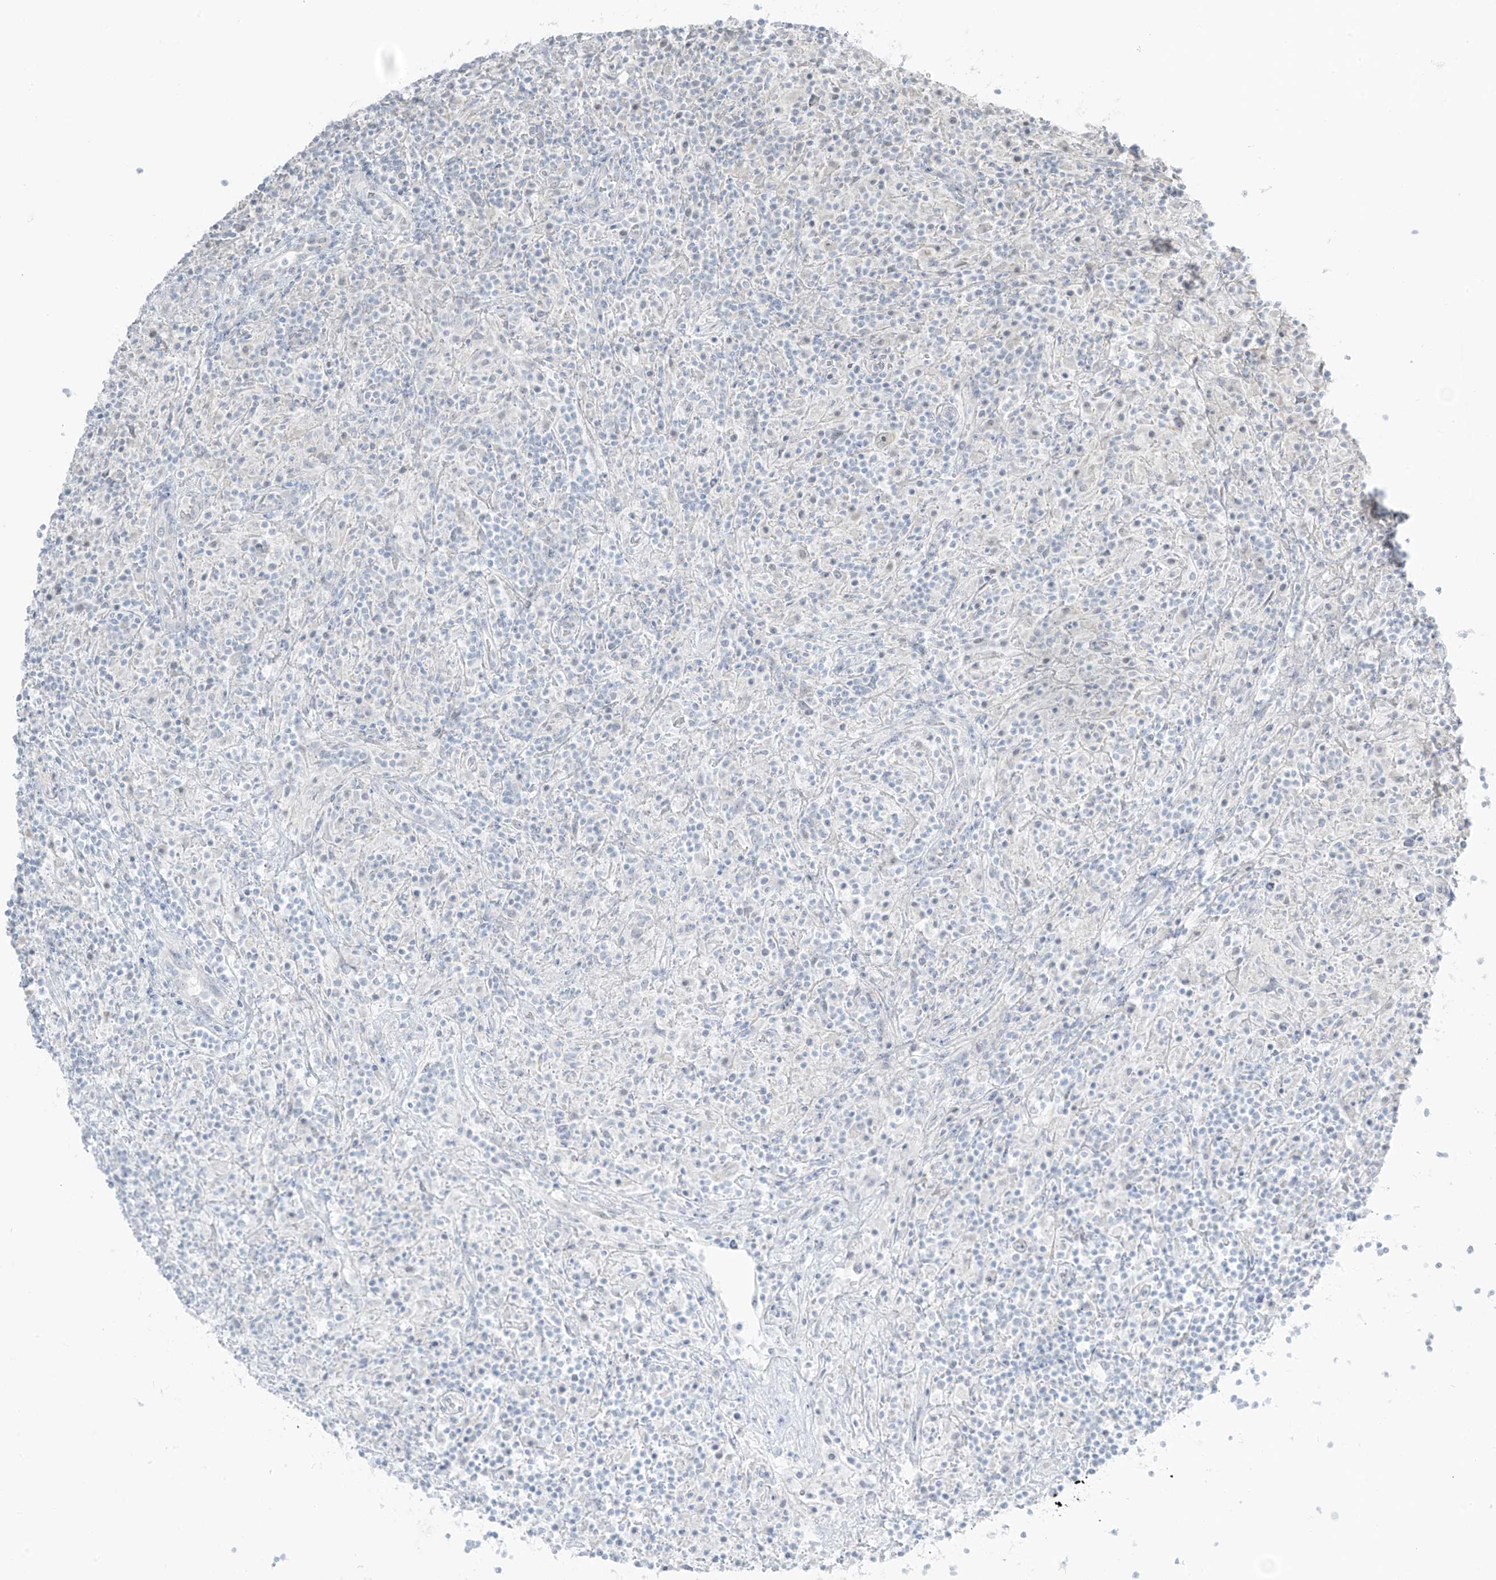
{"staining": {"intensity": "negative", "quantity": "none", "location": "none"}, "tissue": "lymphoma", "cell_type": "Tumor cells", "image_type": "cancer", "snomed": [{"axis": "morphology", "description": "Hodgkin's disease, NOS"}, {"axis": "topography", "description": "Lymph node"}], "caption": "High magnification brightfield microscopy of lymphoma stained with DAB (3,3'-diaminobenzidine) (brown) and counterstained with hematoxylin (blue): tumor cells show no significant staining. (Stains: DAB (3,3'-diaminobenzidine) immunohistochemistry (IHC) with hematoxylin counter stain, Microscopy: brightfield microscopy at high magnification).", "gene": "PRDM6", "patient": {"sex": "male", "age": 70}}